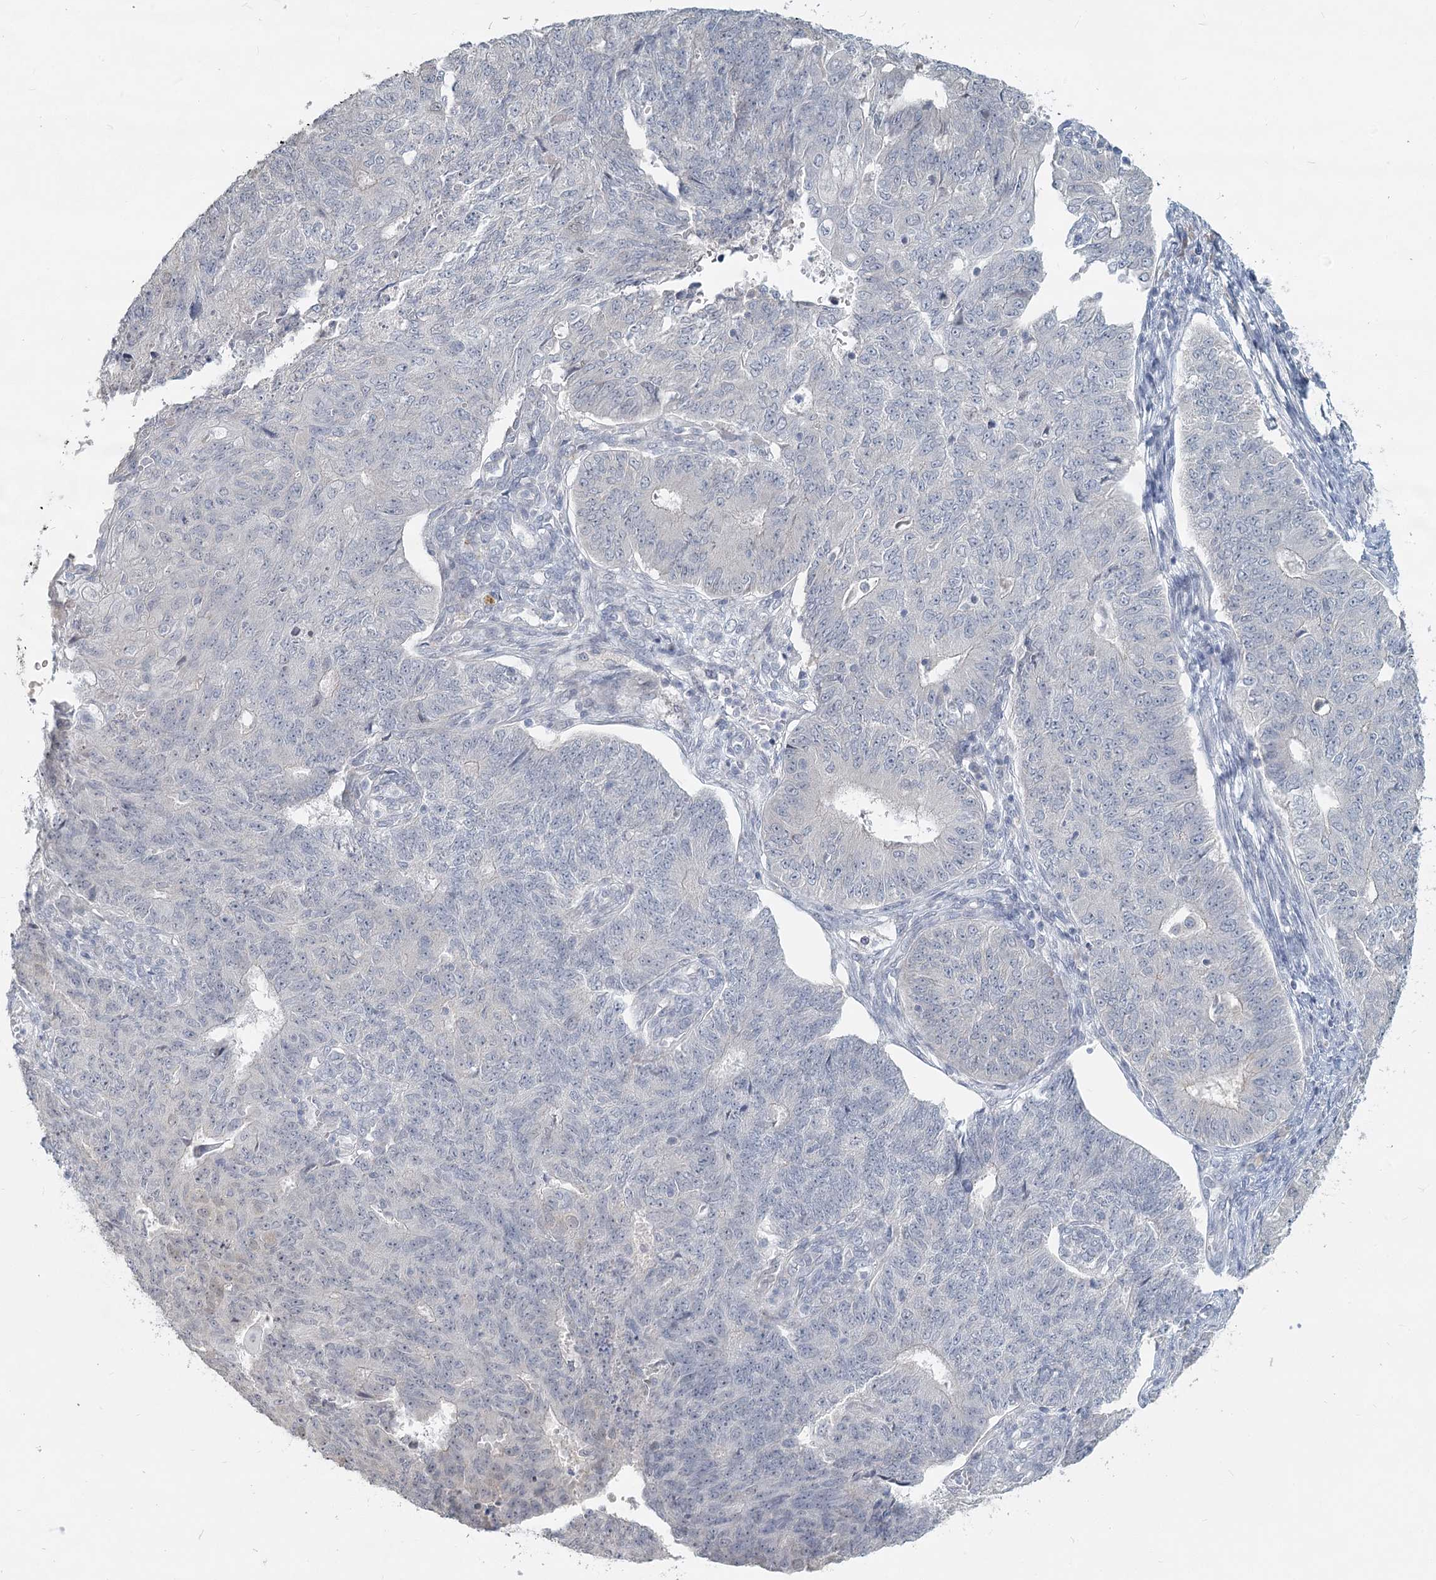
{"staining": {"intensity": "negative", "quantity": "none", "location": "none"}, "tissue": "endometrial cancer", "cell_type": "Tumor cells", "image_type": "cancer", "snomed": [{"axis": "morphology", "description": "Adenocarcinoma, NOS"}, {"axis": "topography", "description": "Endometrium"}], "caption": "Endometrial cancer (adenocarcinoma) was stained to show a protein in brown. There is no significant positivity in tumor cells. (DAB (3,3'-diaminobenzidine) IHC, high magnification).", "gene": "SLC9A3", "patient": {"sex": "female", "age": 32}}